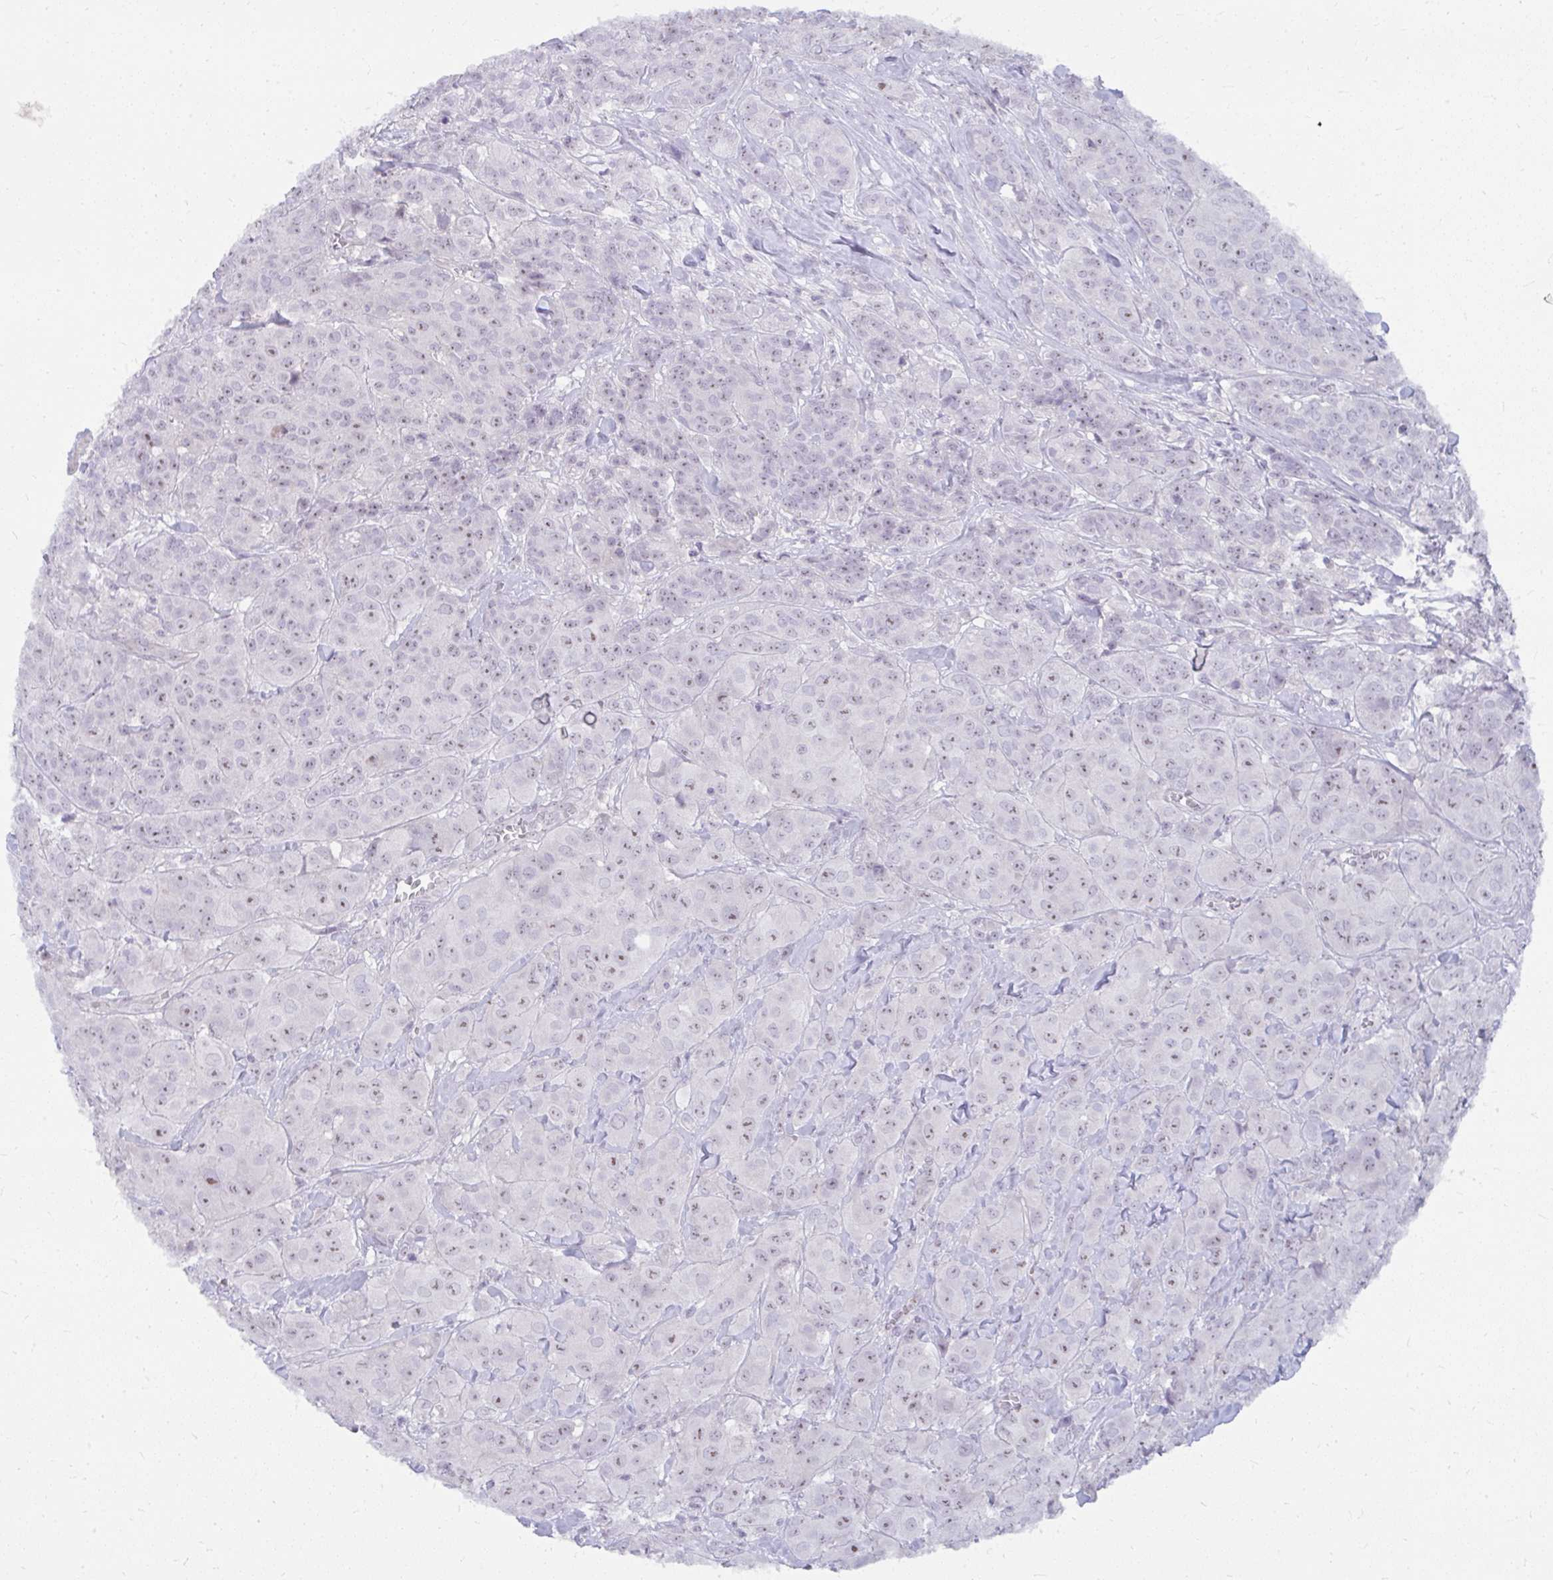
{"staining": {"intensity": "moderate", "quantity": "25%-75%", "location": "nuclear"}, "tissue": "breast cancer", "cell_type": "Tumor cells", "image_type": "cancer", "snomed": [{"axis": "morphology", "description": "Normal tissue, NOS"}, {"axis": "morphology", "description": "Duct carcinoma"}, {"axis": "topography", "description": "Breast"}], "caption": "Immunohistochemistry (IHC) image of infiltrating ductal carcinoma (breast) stained for a protein (brown), which reveals medium levels of moderate nuclear positivity in approximately 25%-75% of tumor cells.", "gene": "MUS81", "patient": {"sex": "female", "age": 43}}